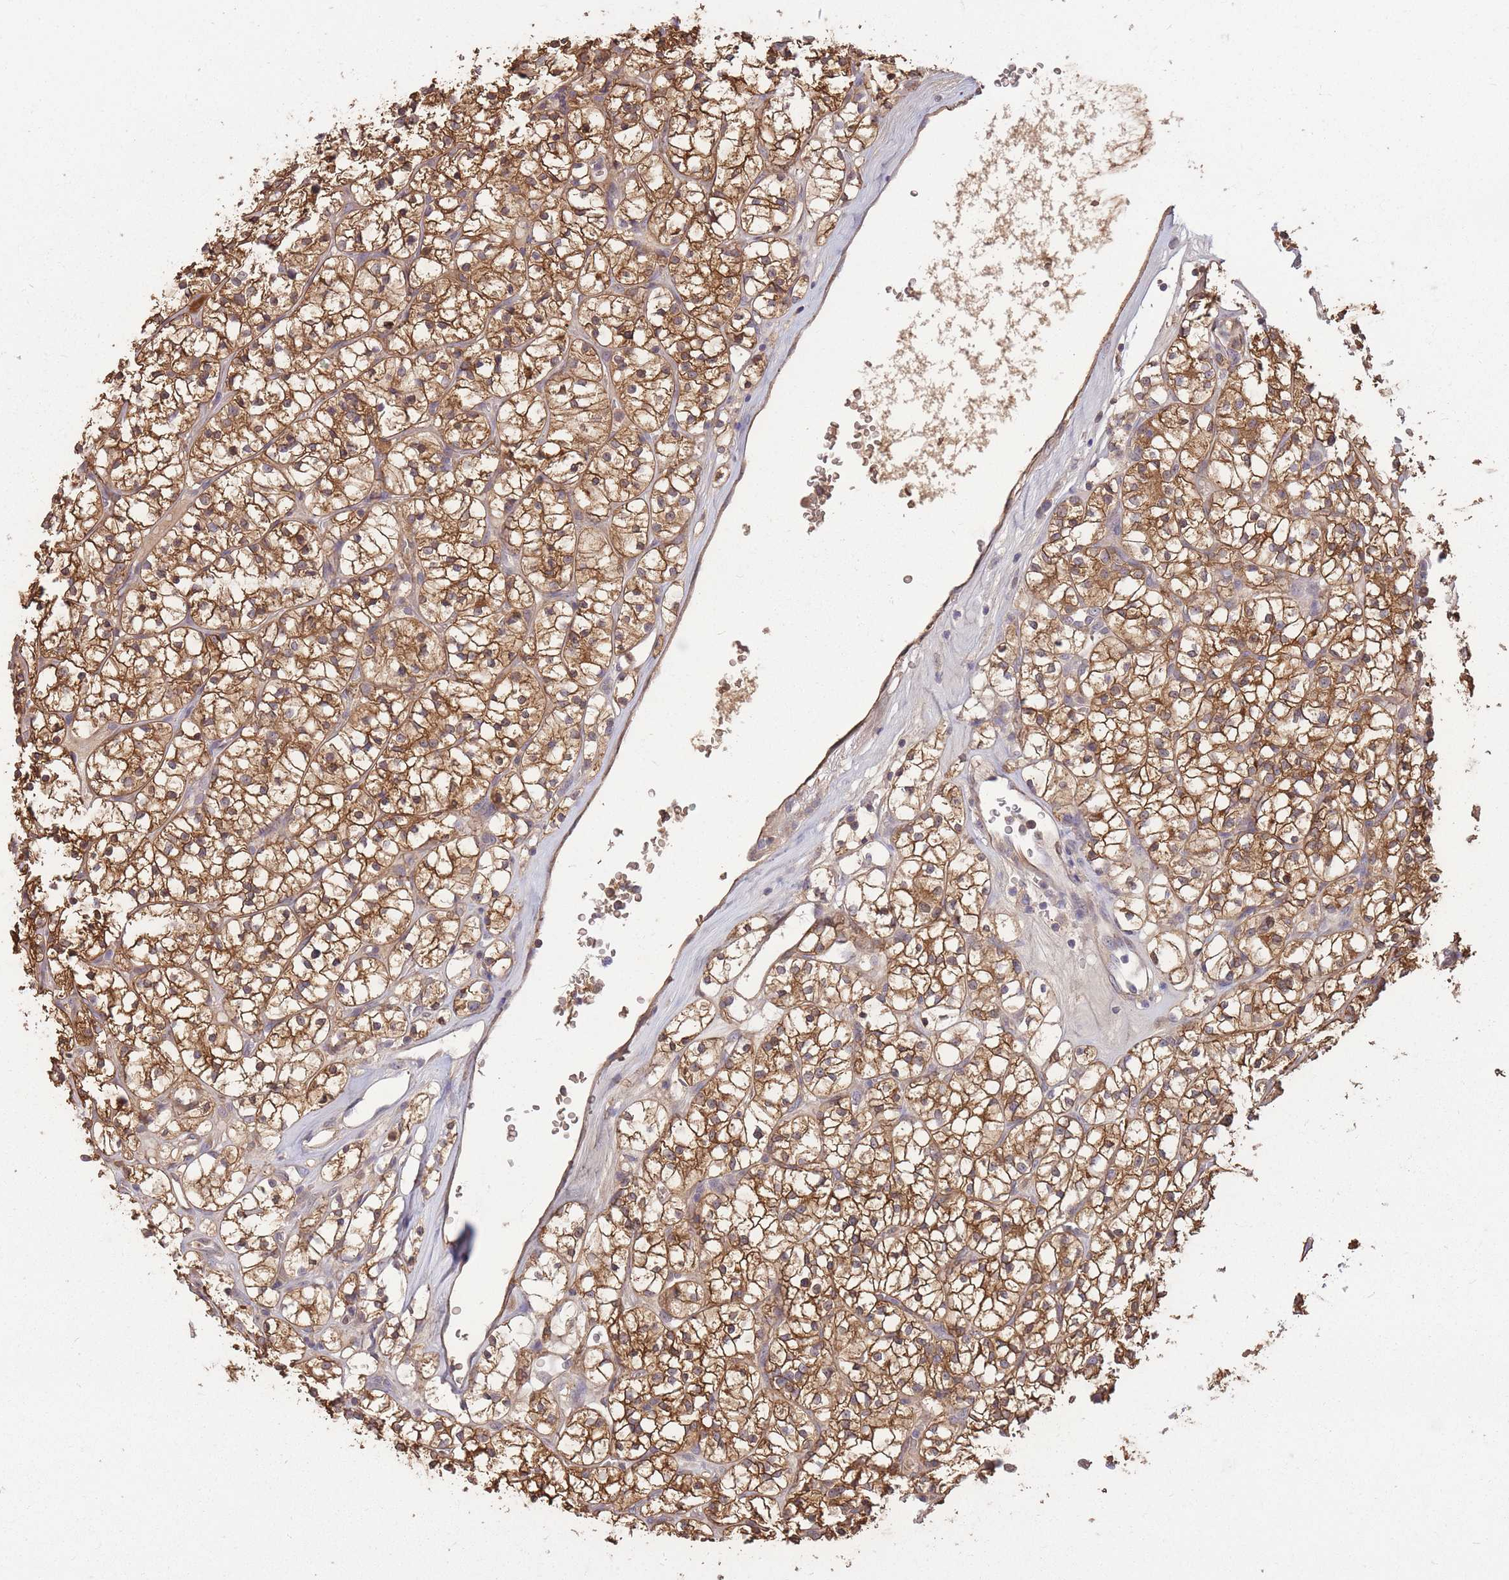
{"staining": {"intensity": "moderate", "quantity": ">75%", "location": "cytoplasmic/membranous"}, "tissue": "renal cancer", "cell_type": "Tumor cells", "image_type": "cancer", "snomed": [{"axis": "morphology", "description": "Adenocarcinoma, NOS"}, {"axis": "topography", "description": "Kidney"}], "caption": "Human renal adenocarcinoma stained with a protein marker displays moderate staining in tumor cells.", "gene": "ZNF304", "patient": {"sex": "female", "age": 64}}